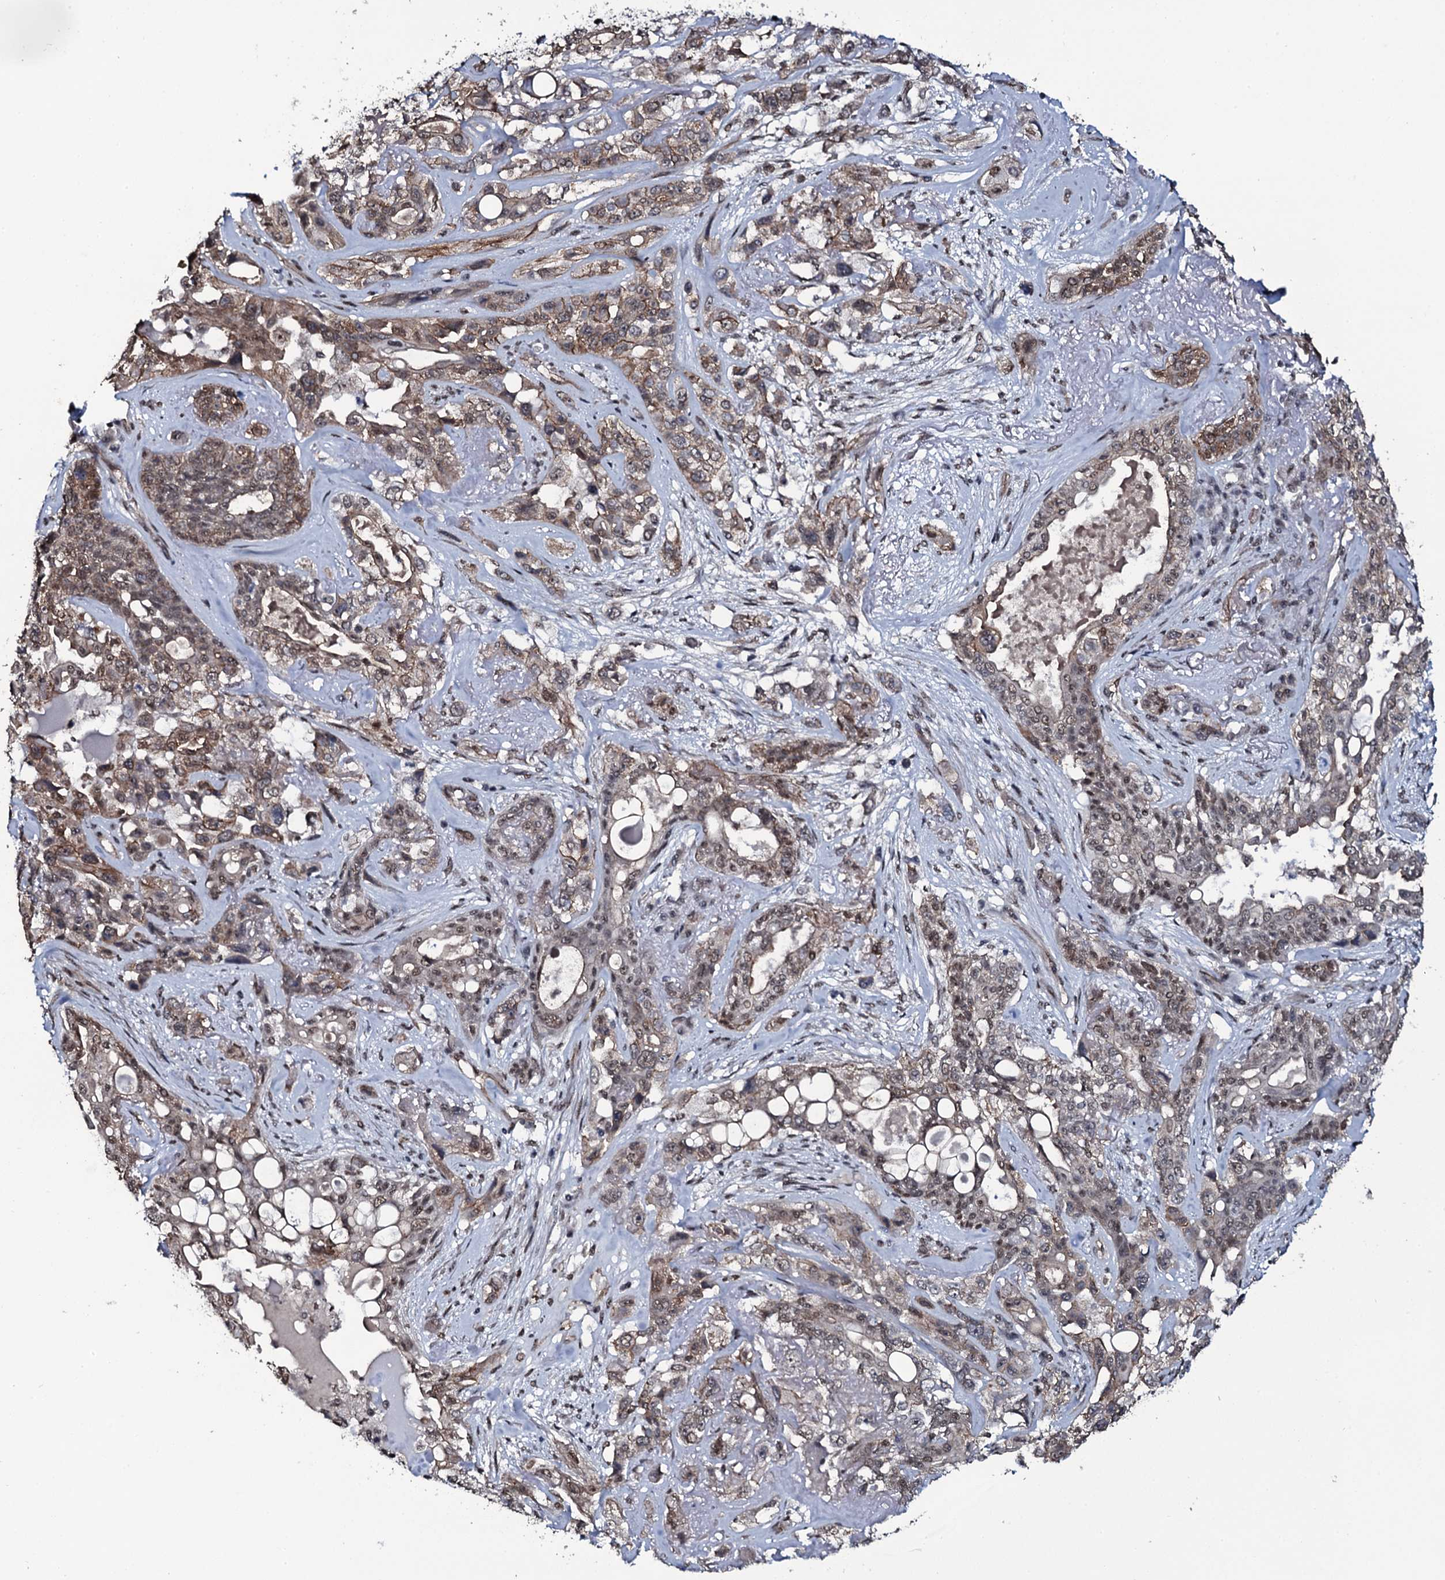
{"staining": {"intensity": "moderate", "quantity": "25%-75%", "location": "cytoplasmic/membranous,nuclear"}, "tissue": "lung cancer", "cell_type": "Tumor cells", "image_type": "cancer", "snomed": [{"axis": "morphology", "description": "Squamous cell carcinoma, NOS"}, {"axis": "topography", "description": "Lung"}], "caption": "Protein staining exhibits moderate cytoplasmic/membranous and nuclear staining in approximately 25%-75% of tumor cells in squamous cell carcinoma (lung). Nuclei are stained in blue.", "gene": "SH2D4B", "patient": {"sex": "female", "age": 70}}